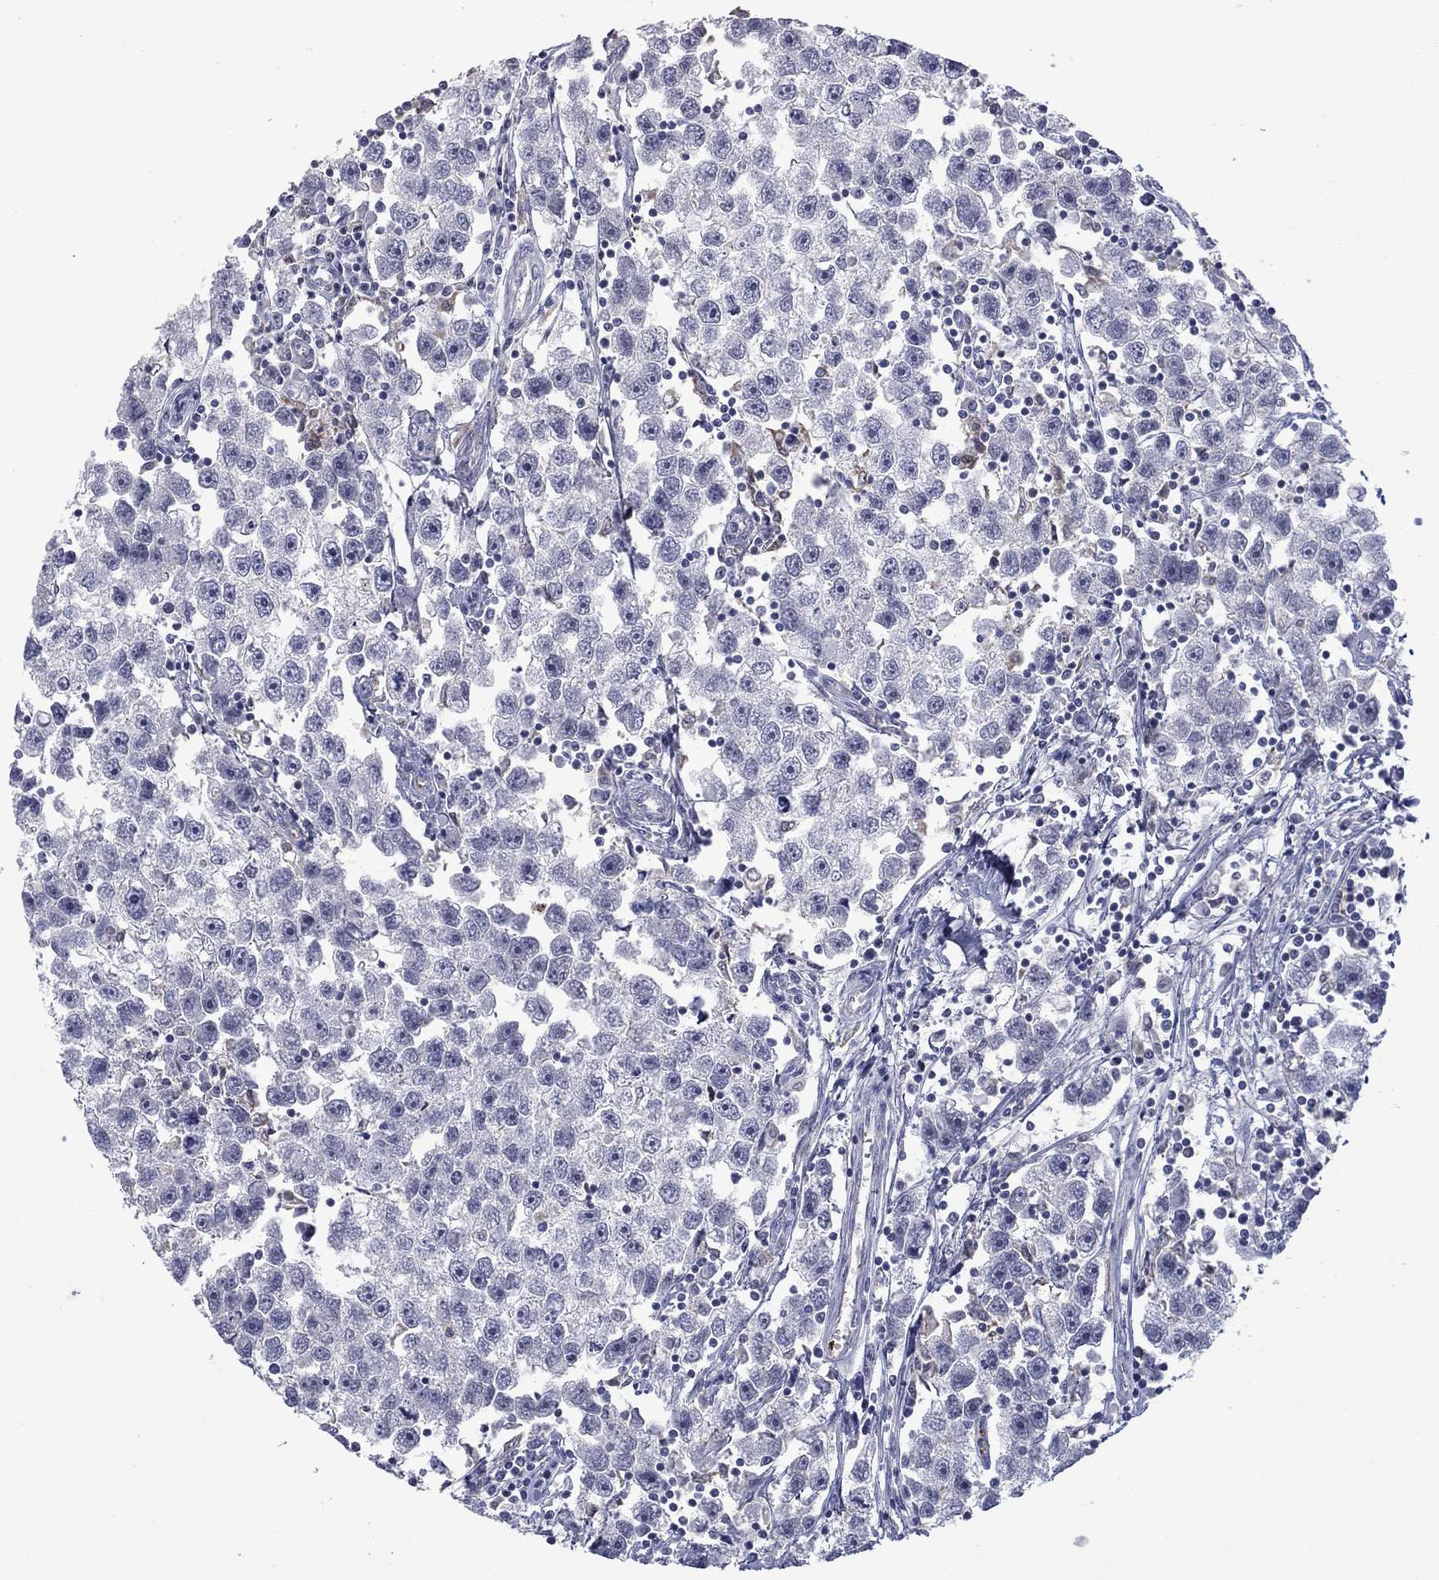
{"staining": {"intensity": "negative", "quantity": "none", "location": "none"}, "tissue": "testis cancer", "cell_type": "Tumor cells", "image_type": "cancer", "snomed": [{"axis": "morphology", "description": "Seminoma, NOS"}, {"axis": "topography", "description": "Testis"}], "caption": "IHC photomicrograph of neoplastic tissue: testis seminoma stained with DAB (3,3'-diaminobenzidine) displays no significant protein staining in tumor cells.", "gene": "PLEK", "patient": {"sex": "male", "age": 30}}